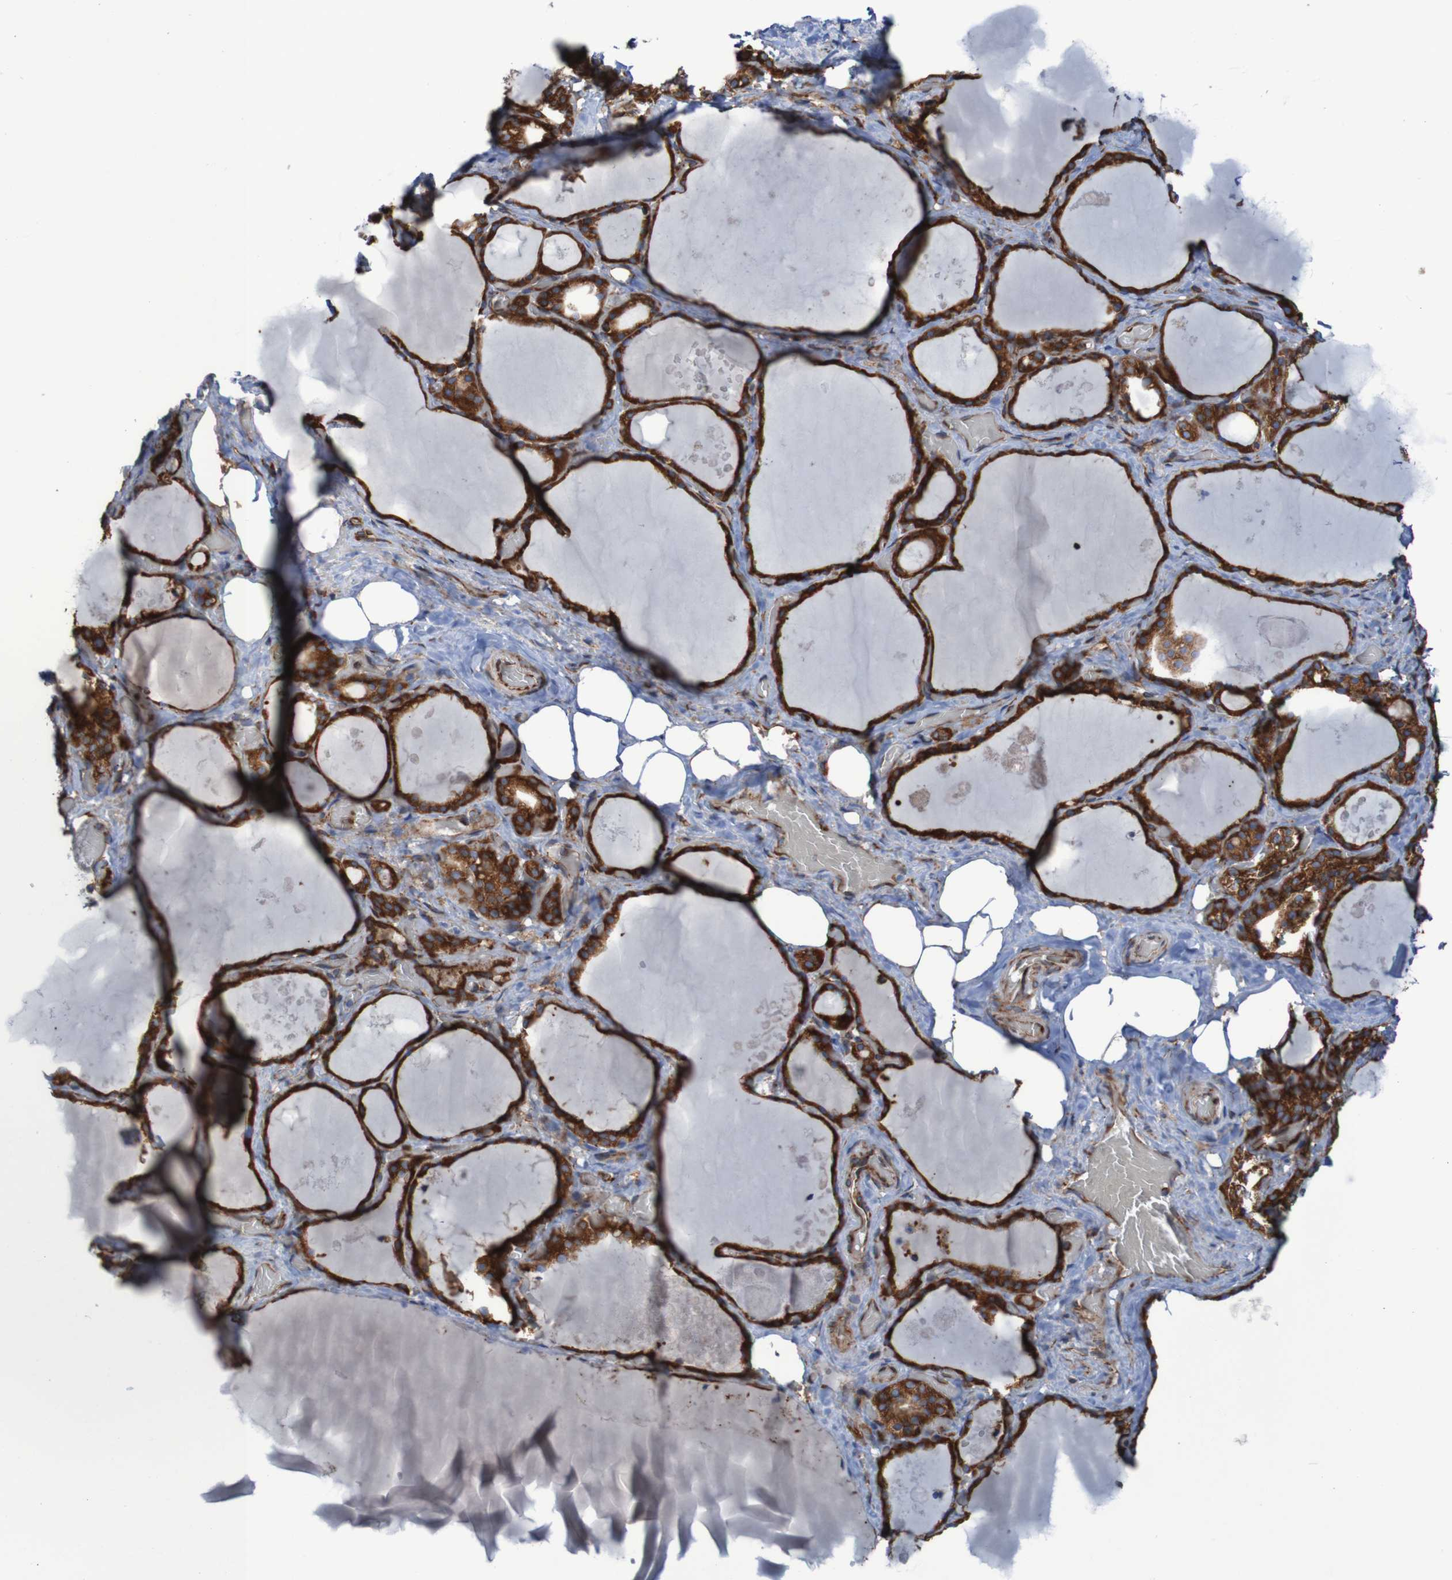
{"staining": {"intensity": "strong", "quantity": ">75%", "location": "cytoplasmic/membranous"}, "tissue": "thyroid gland", "cell_type": "Glandular cells", "image_type": "normal", "snomed": [{"axis": "morphology", "description": "Normal tissue, NOS"}, {"axis": "topography", "description": "Thyroid gland"}], "caption": "This micrograph exhibits immunohistochemistry staining of unremarkable human thyroid gland, with high strong cytoplasmic/membranous staining in about >75% of glandular cells.", "gene": "RPL10", "patient": {"sex": "male", "age": 61}}